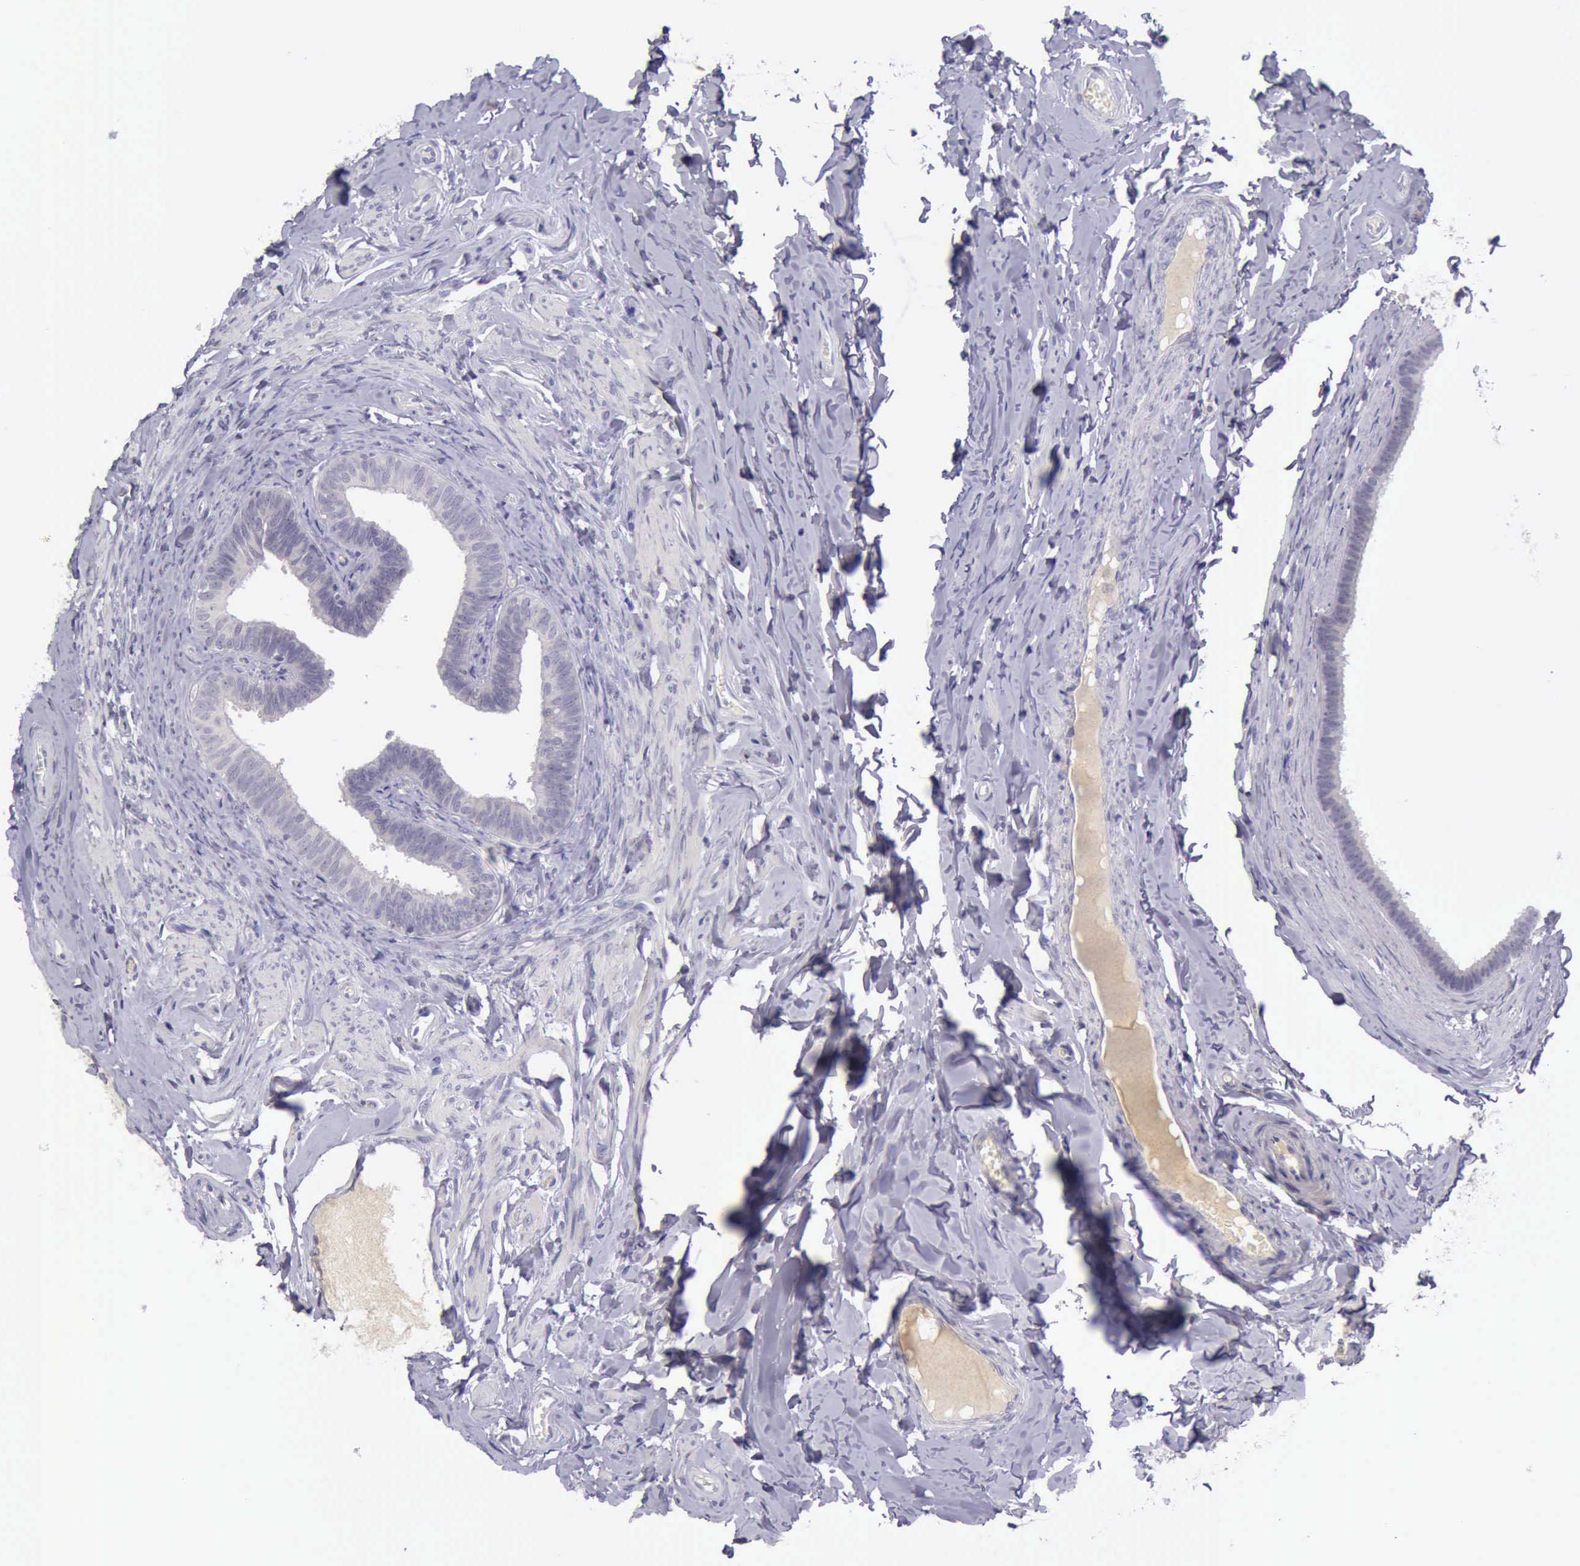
{"staining": {"intensity": "negative", "quantity": "none", "location": "none"}, "tissue": "epididymis", "cell_type": "Glandular cells", "image_type": "normal", "snomed": [{"axis": "morphology", "description": "Normal tissue, NOS"}, {"axis": "topography", "description": "Epididymis"}], "caption": "The immunohistochemistry photomicrograph has no significant positivity in glandular cells of epididymis. Nuclei are stained in blue.", "gene": "ARNT2", "patient": {"sex": "male", "age": 26}}